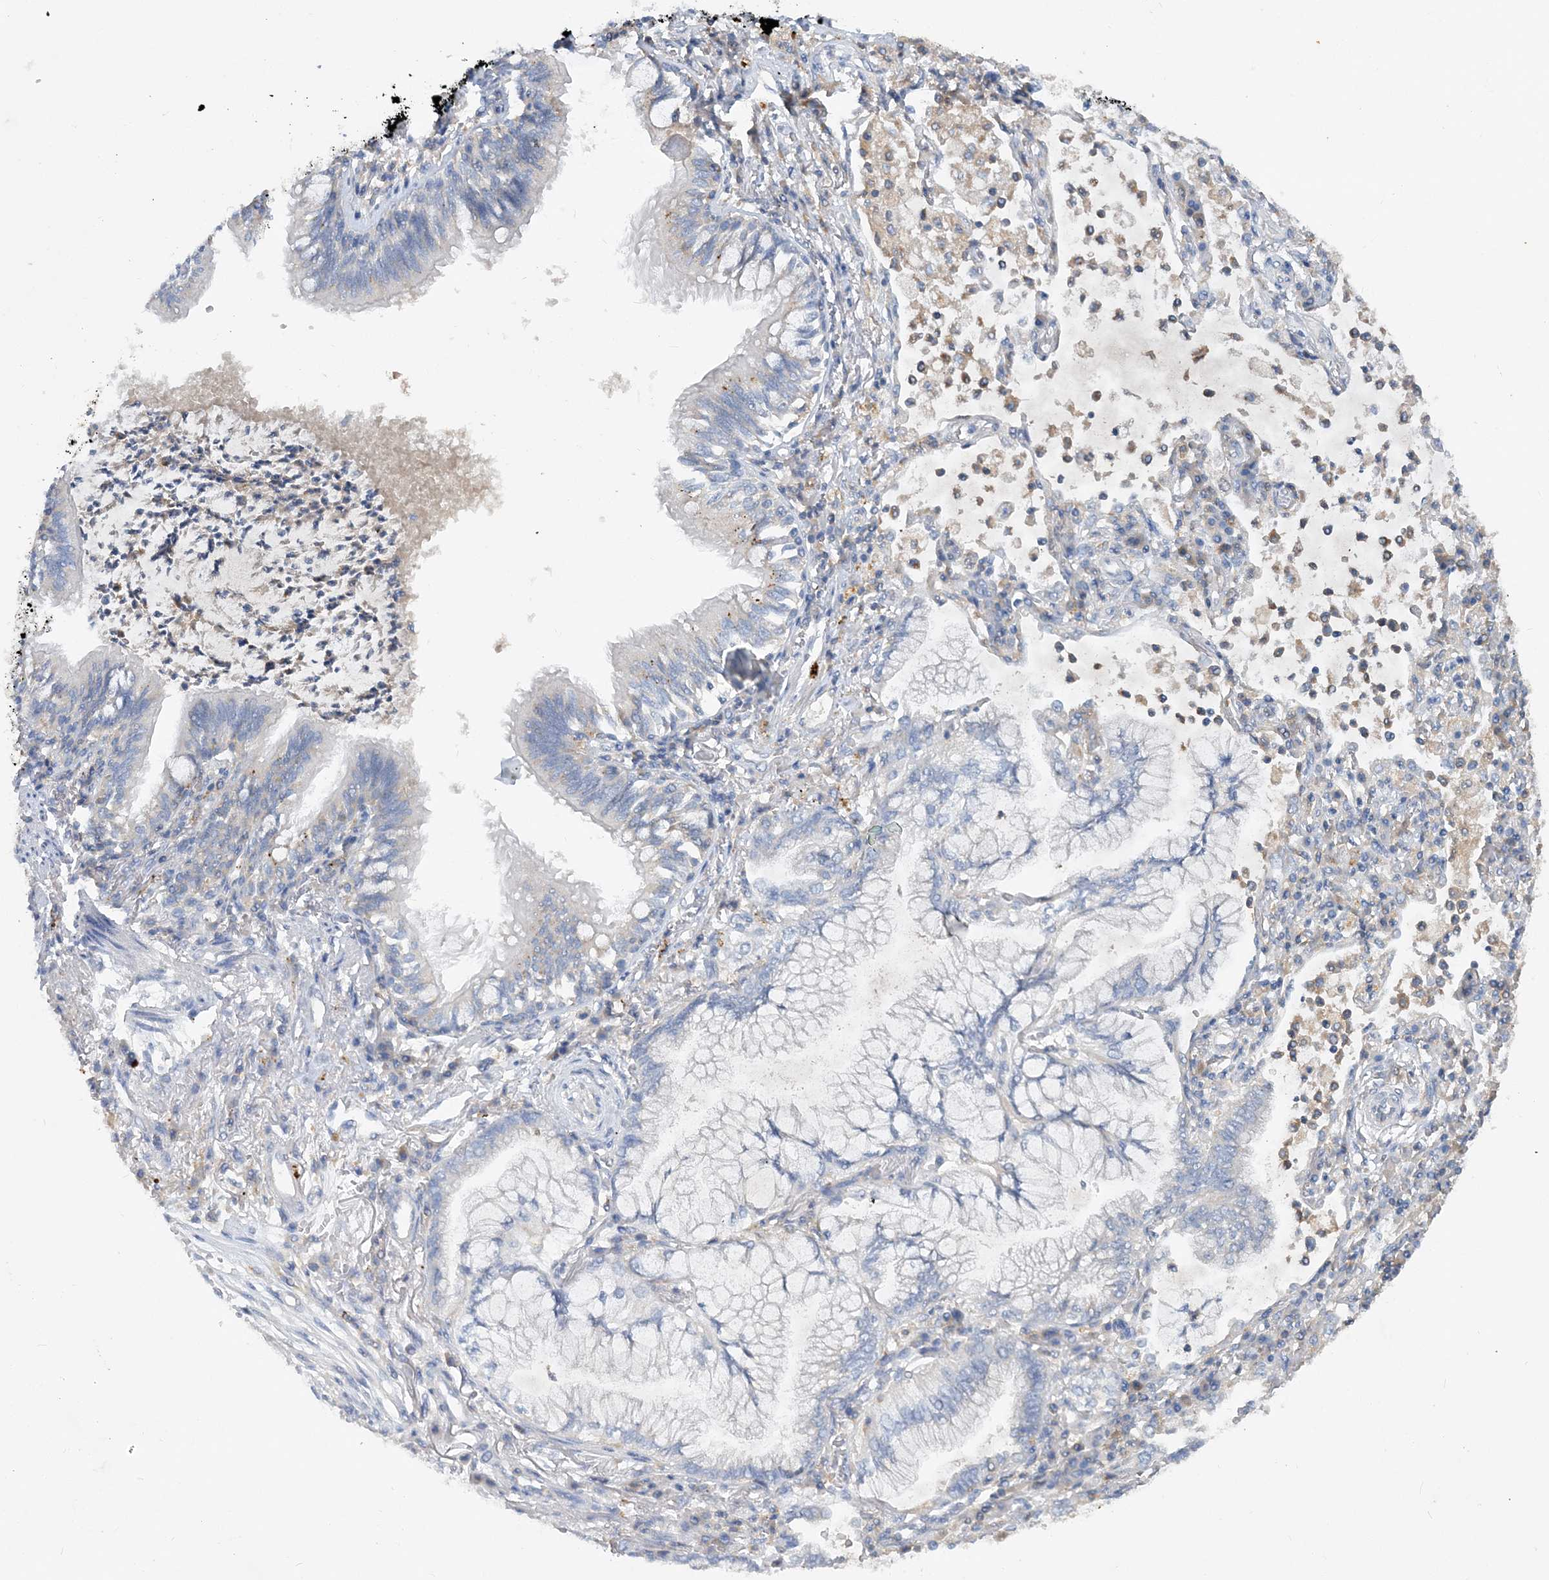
{"staining": {"intensity": "negative", "quantity": "none", "location": "none"}, "tissue": "lung cancer", "cell_type": "Tumor cells", "image_type": "cancer", "snomed": [{"axis": "morphology", "description": "Adenocarcinoma, NOS"}, {"axis": "topography", "description": "Lung"}], "caption": "Tumor cells are negative for brown protein staining in lung cancer (adenocarcinoma).", "gene": "GRINA", "patient": {"sex": "female", "age": 70}}